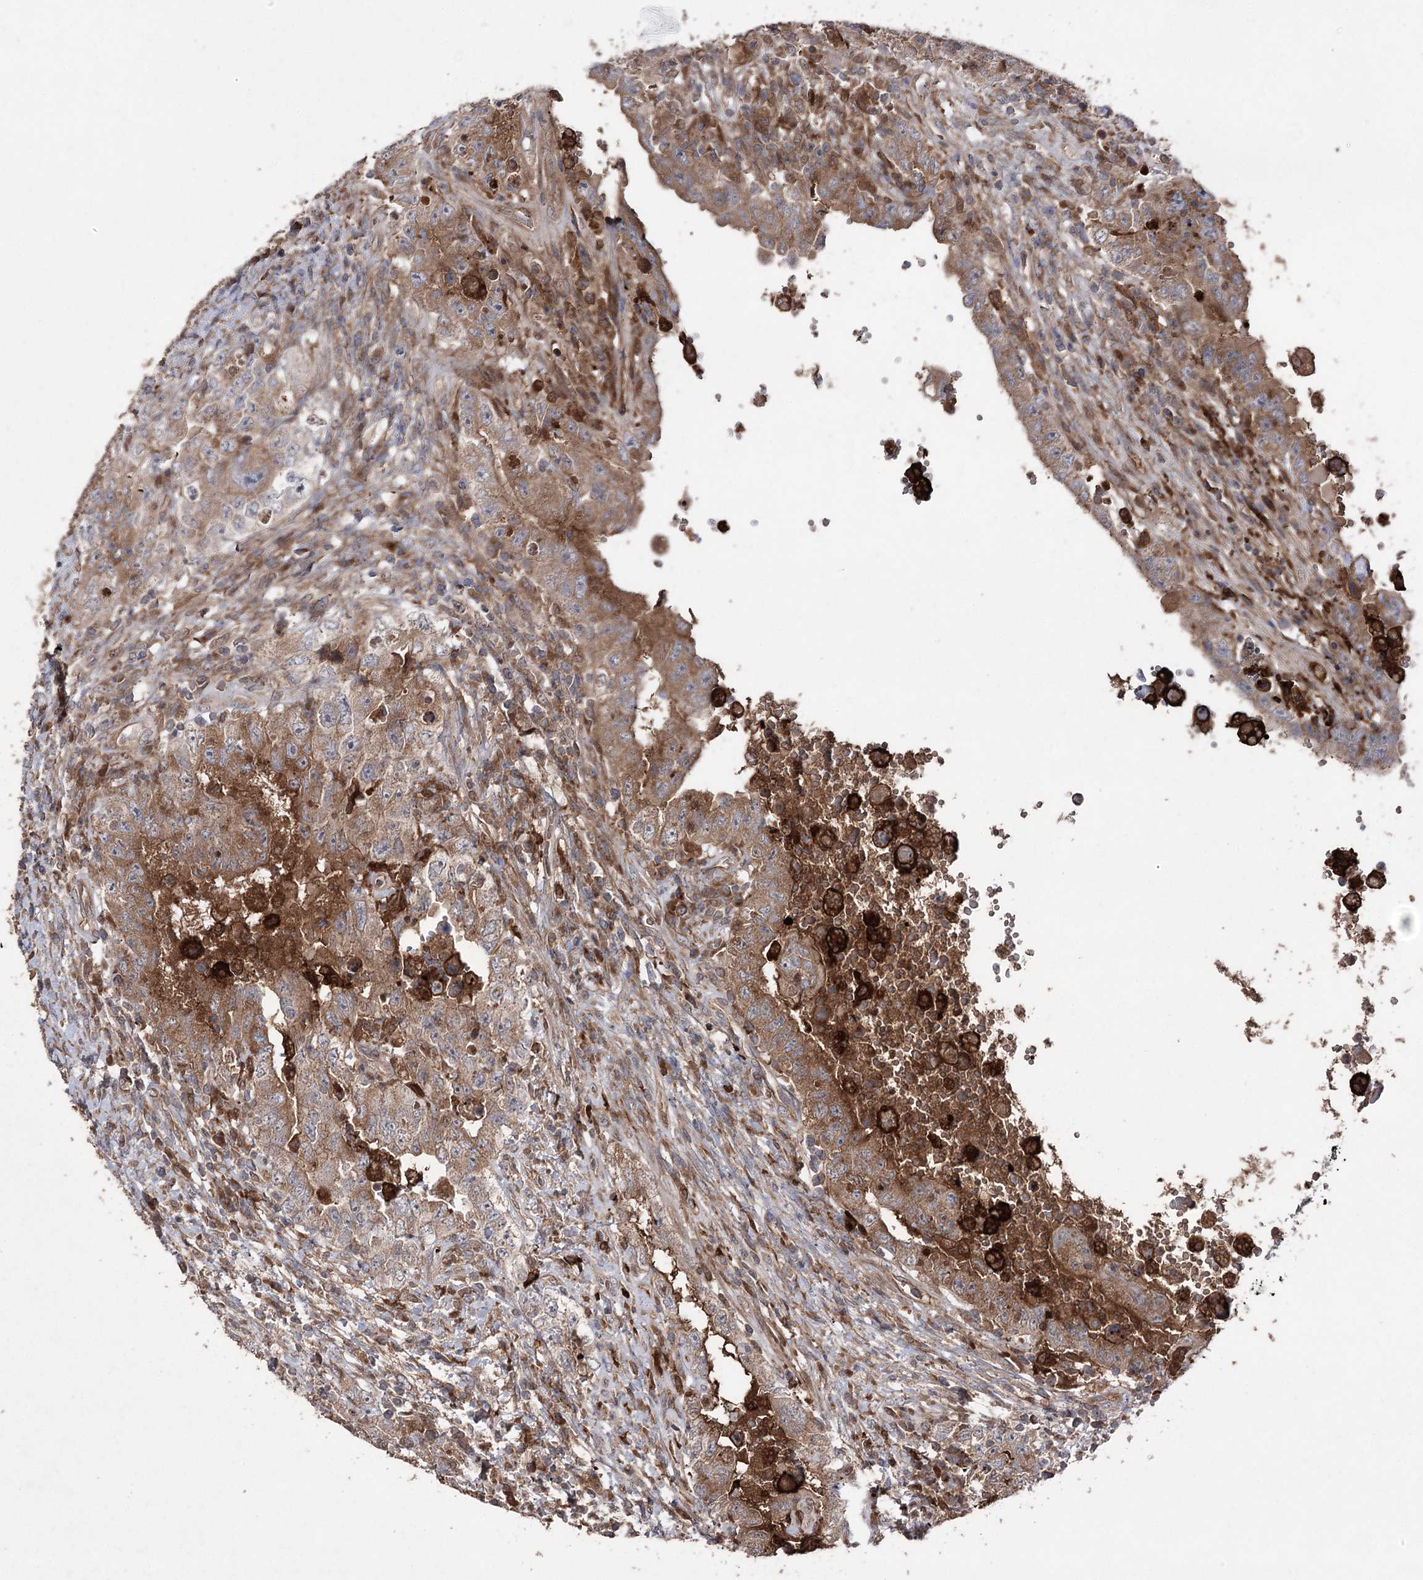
{"staining": {"intensity": "moderate", "quantity": ">75%", "location": "cytoplasmic/membranous"}, "tissue": "testis cancer", "cell_type": "Tumor cells", "image_type": "cancer", "snomed": [{"axis": "morphology", "description": "Carcinoma, Embryonal, NOS"}, {"axis": "topography", "description": "Testis"}], "caption": "About >75% of tumor cells in embryonal carcinoma (testis) show moderate cytoplasmic/membranous protein staining as visualized by brown immunohistochemical staining.", "gene": "OTUD1", "patient": {"sex": "male", "age": 26}}